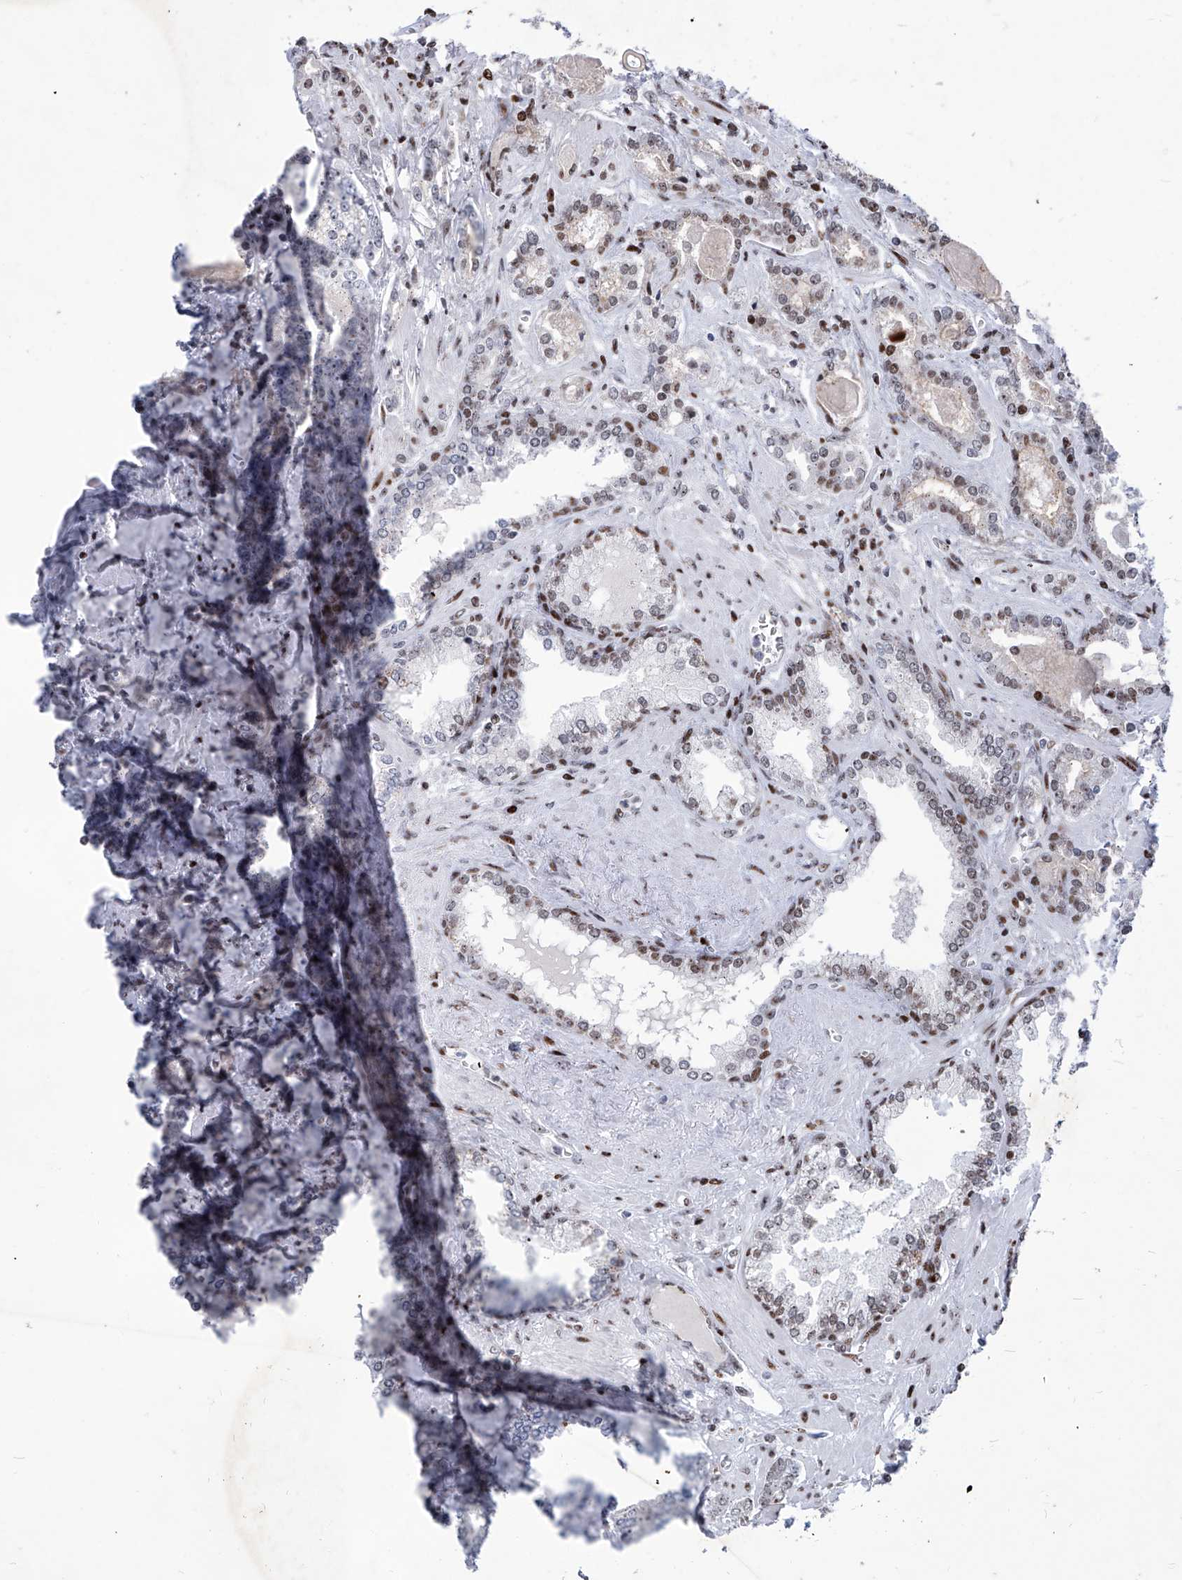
{"staining": {"intensity": "weak", "quantity": "<25%", "location": "nuclear"}, "tissue": "prostate cancer", "cell_type": "Tumor cells", "image_type": "cancer", "snomed": [{"axis": "morphology", "description": "Adenocarcinoma, High grade"}, {"axis": "topography", "description": "Prostate and seminal vesicle, NOS"}], "caption": "Tumor cells are negative for protein expression in human prostate cancer (high-grade adenocarcinoma). (DAB (3,3'-diaminobenzidine) immunohistochemistry visualized using brightfield microscopy, high magnification).", "gene": "HEY2", "patient": {"sex": "male", "age": 67}}